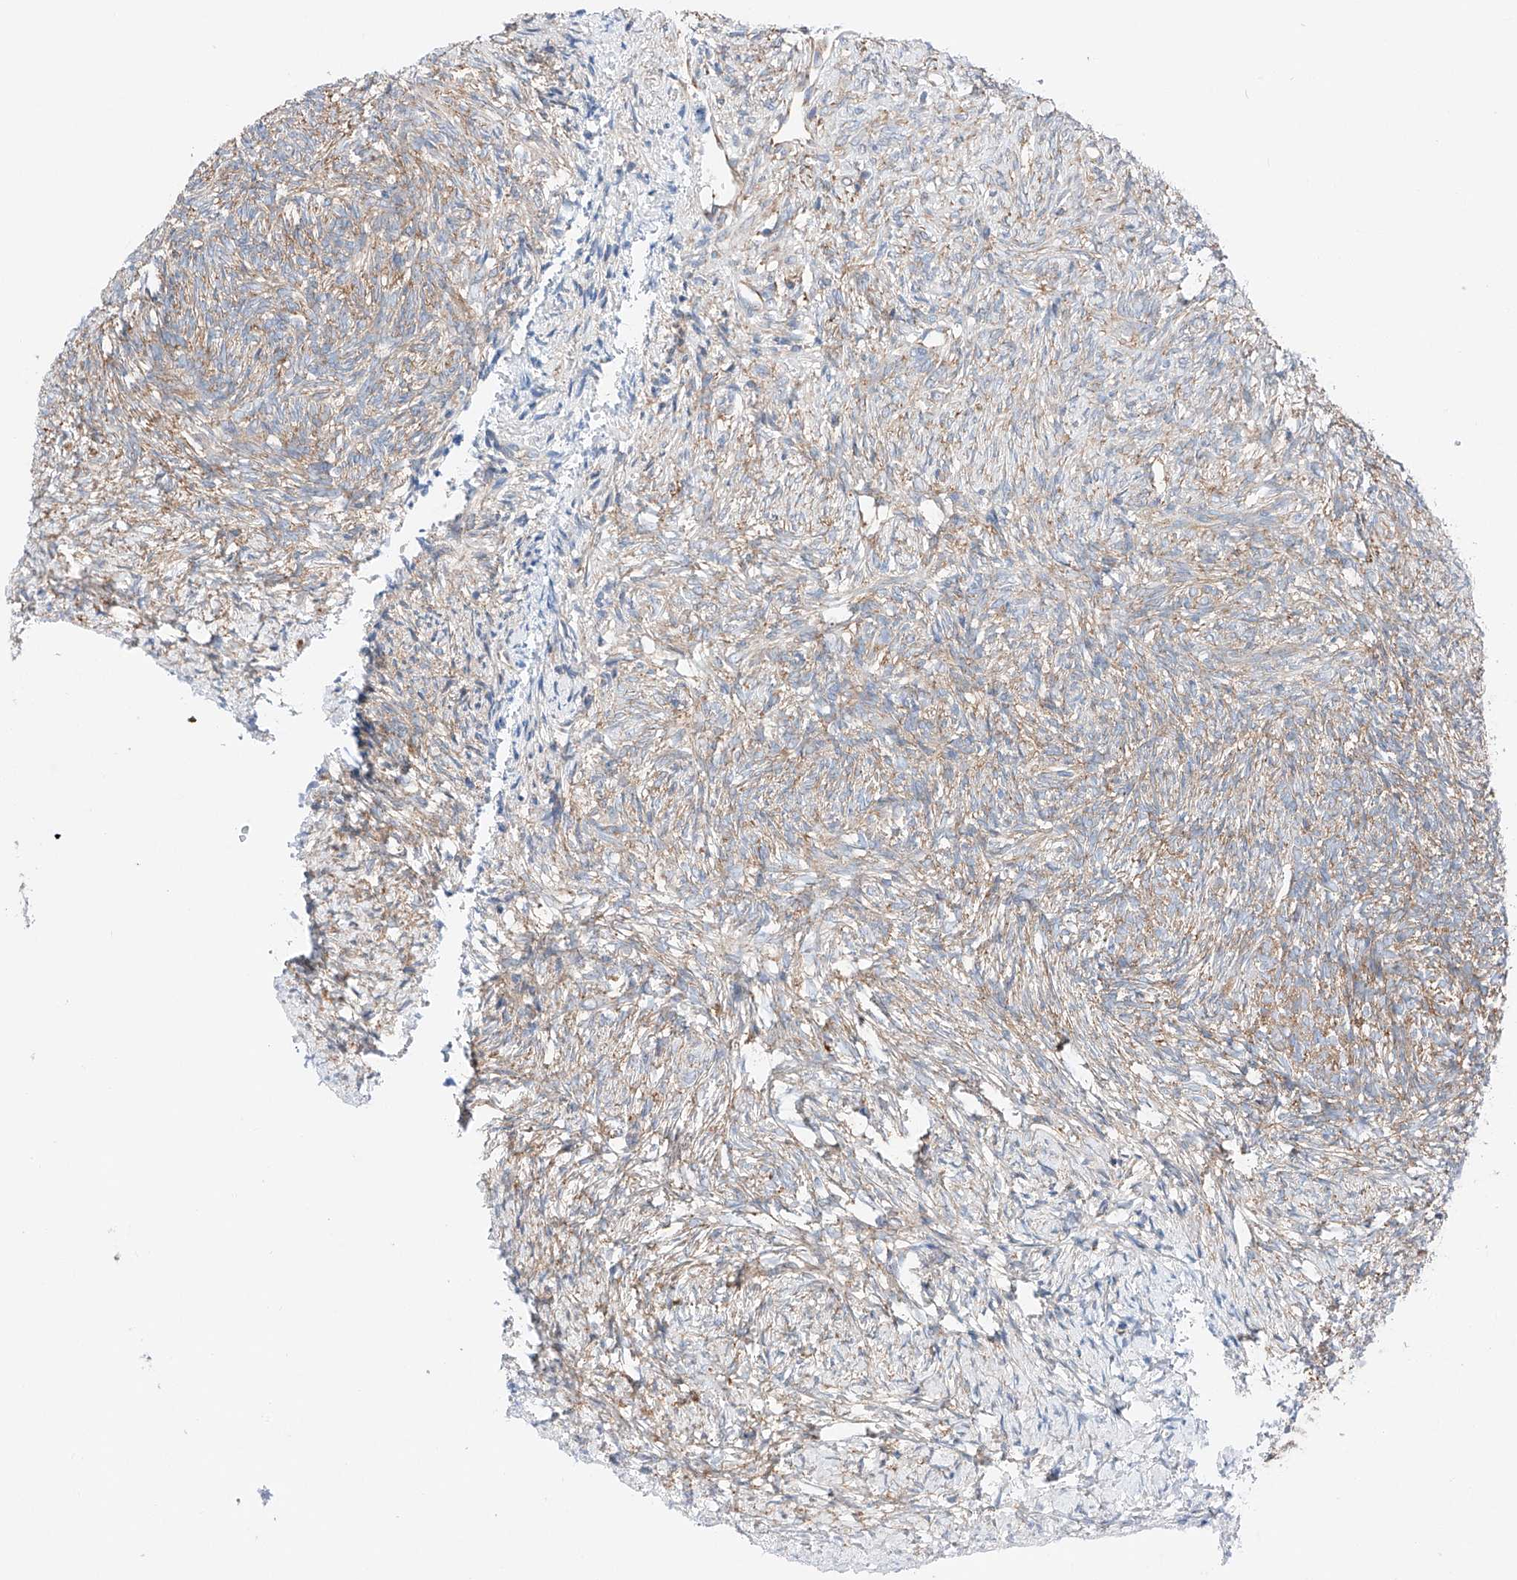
{"staining": {"intensity": "negative", "quantity": "none", "location": "none"}, "tissue": "ovary", "cell_type": "Follicle cells", "image_type": "normal", "snomed": [{"axis": "morphology", "description": "Normal tissue, NOS"}, {"axis": "topography", "description": "Ovary"}], "caption": "Immunohistochemistry of unremarkable ovary shows no positivity in follicle cells. Nuclei are stained in blue.", "gene": "CRELD1", "patient": {"sex": "female", "age": 41}}